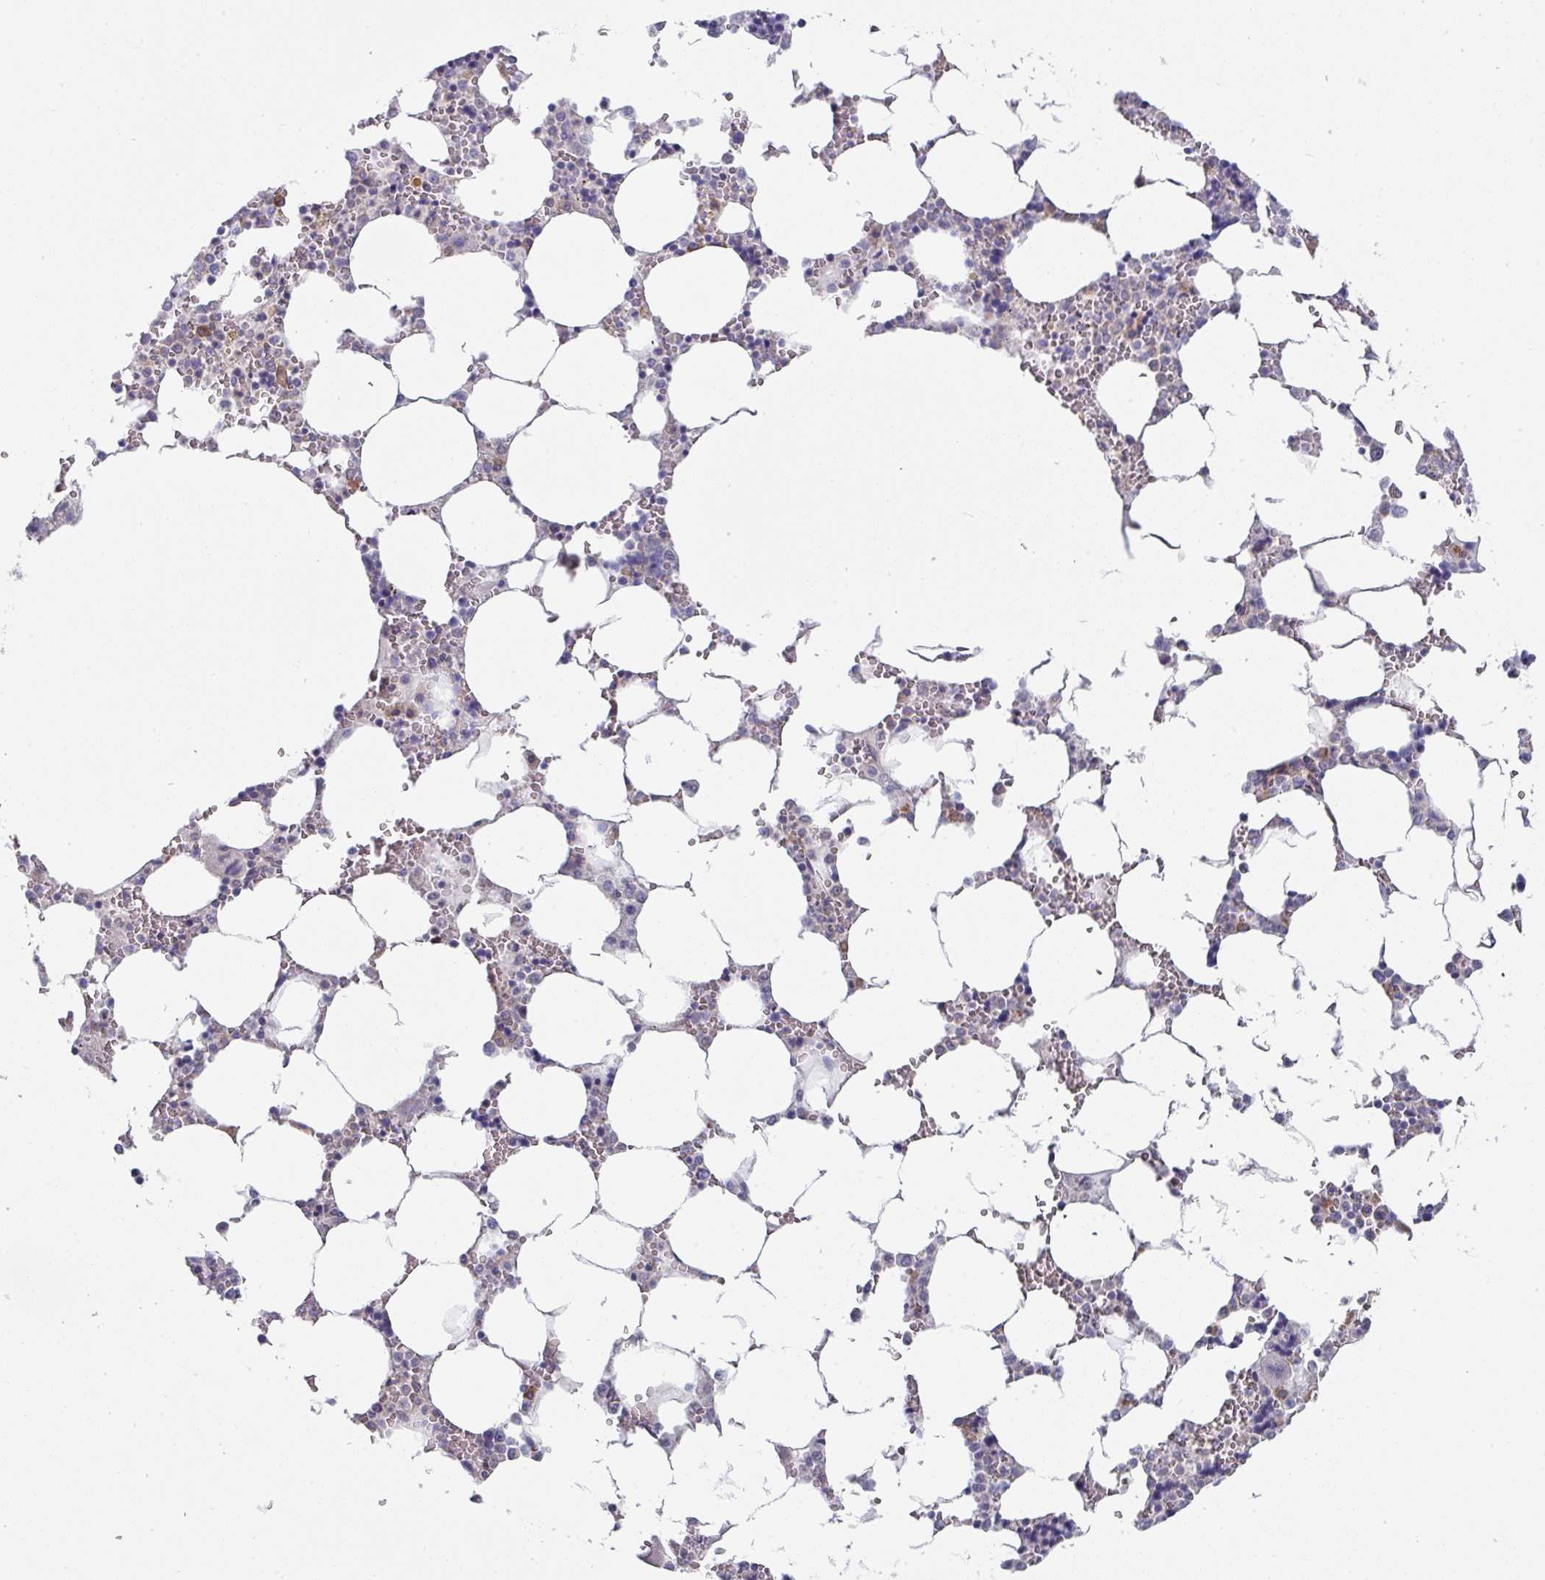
{"staining": {"intensity": "weak", "quantity": "<25%", "location": "cytoplasmic/membranous"}, "tissue": "bone marrow", "cell_type": "Hematopoietic cells", "image_type": "normal", "snomed": [{"axis": "morphology", "description": "Normal tissue, NOS"}, {"axis": "topography", "description": "Bone marrow"}], "caption": "The immunohistochemistry (IHC) micrograph has no significant expression in hematopoietic cells of bone marrow. The staining was performed using DAB to visualize the protein expression in brown, while the nuclei were stained in blue with hematoxylin (Magnification: 20x).", "gene": "TMED5", "patient": {"sex": "male", "age": 64}}